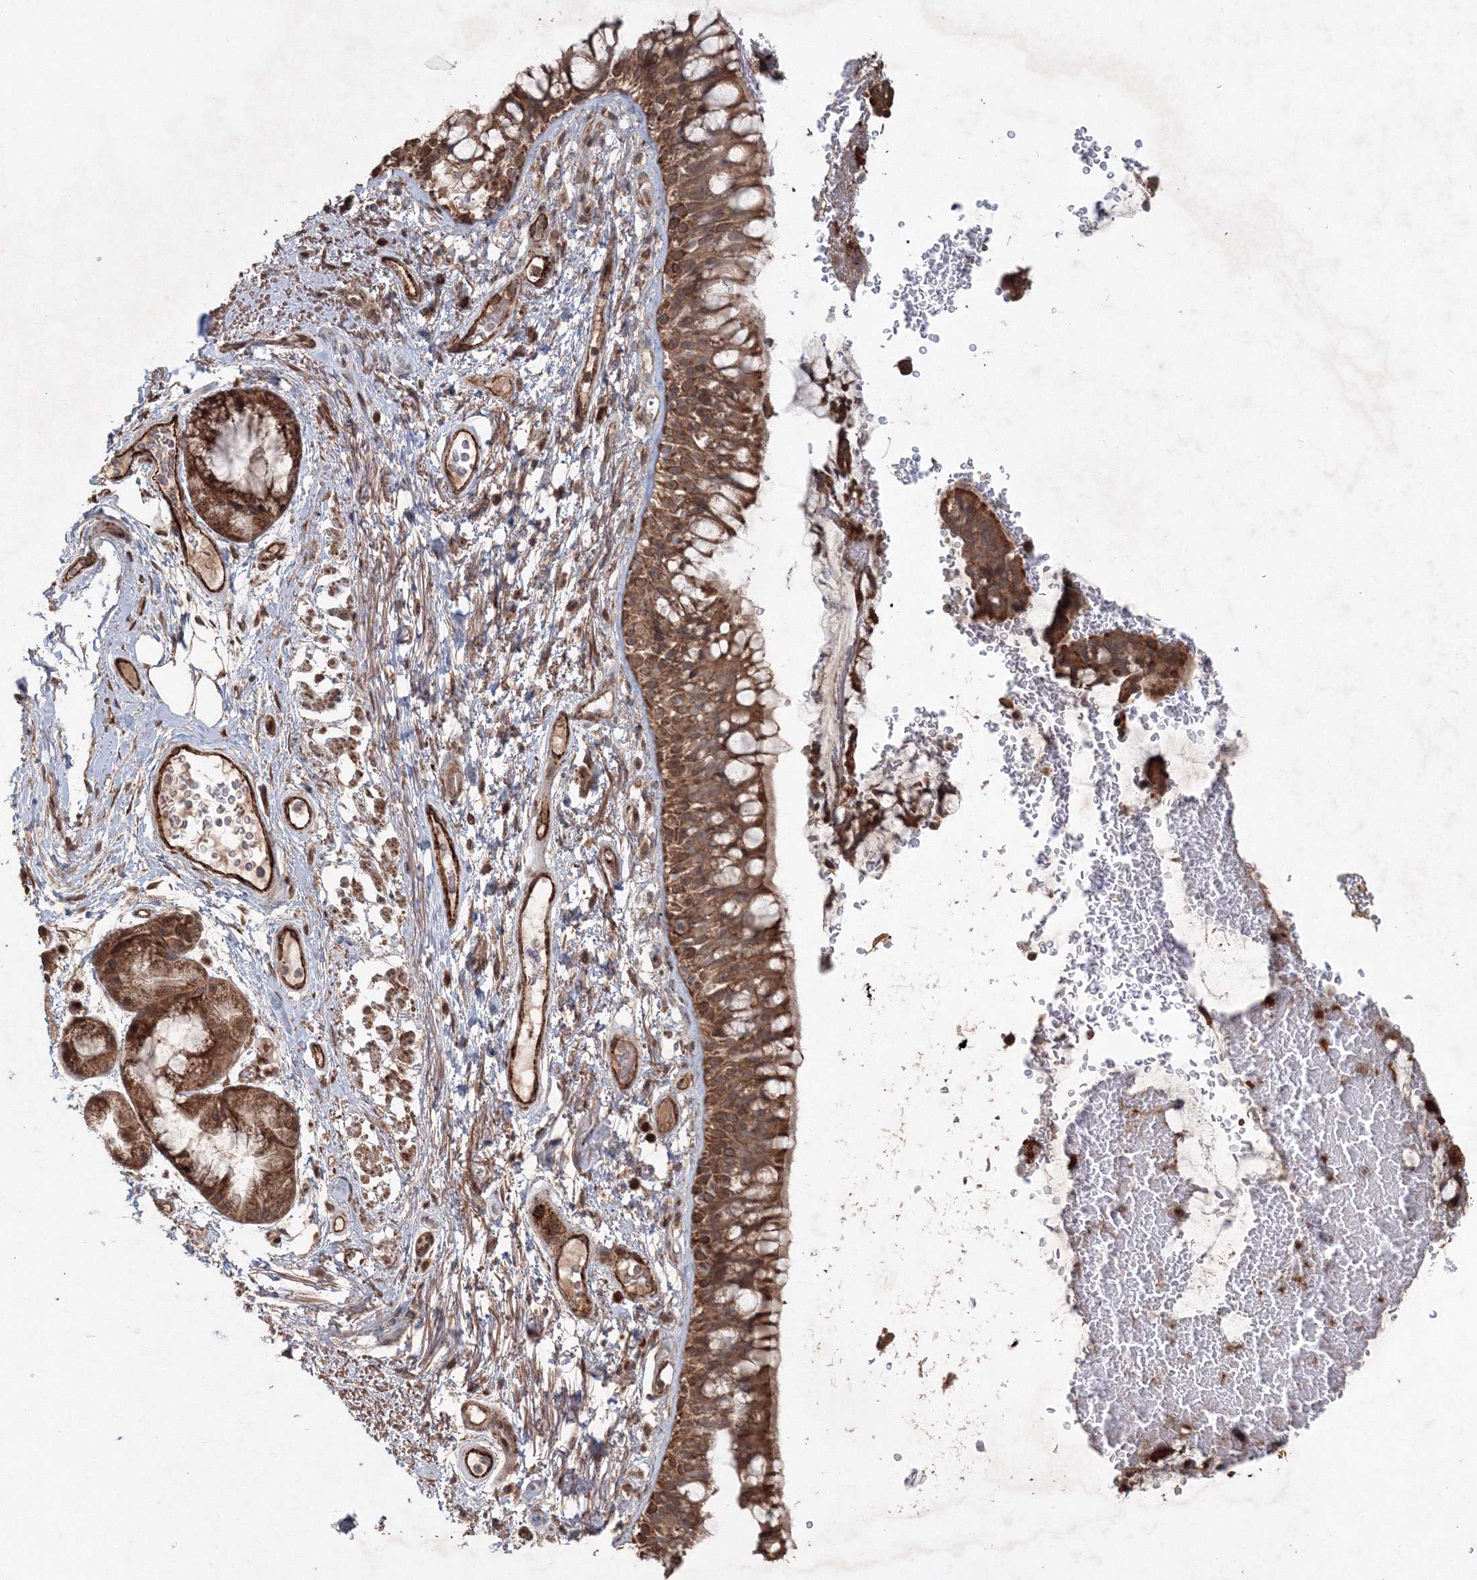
{"staining": {"intensity": "moderate", "quantity": ">75%", "location": "cytoplasmic/membranous"}, "tissue": "bronchus", "cell_type": "Respiratory epithelial cells", "image_type": "normal", "snomed": [{"axis": "morphology", "description": "Normal tissue, NOS"}, {"axis": "topography", "description": "Cartilage tissue"}, {"axis": "topography", "description": "Bronchus"}], "caption": "Human bronchus stained for a protein (brown) reveals moderate cytoplasmic/membranous positive staining in about >75% of respiratory epithelial cells.", "gene": "ANAPC16", "patient": {"sex": "female", "age": 73}}